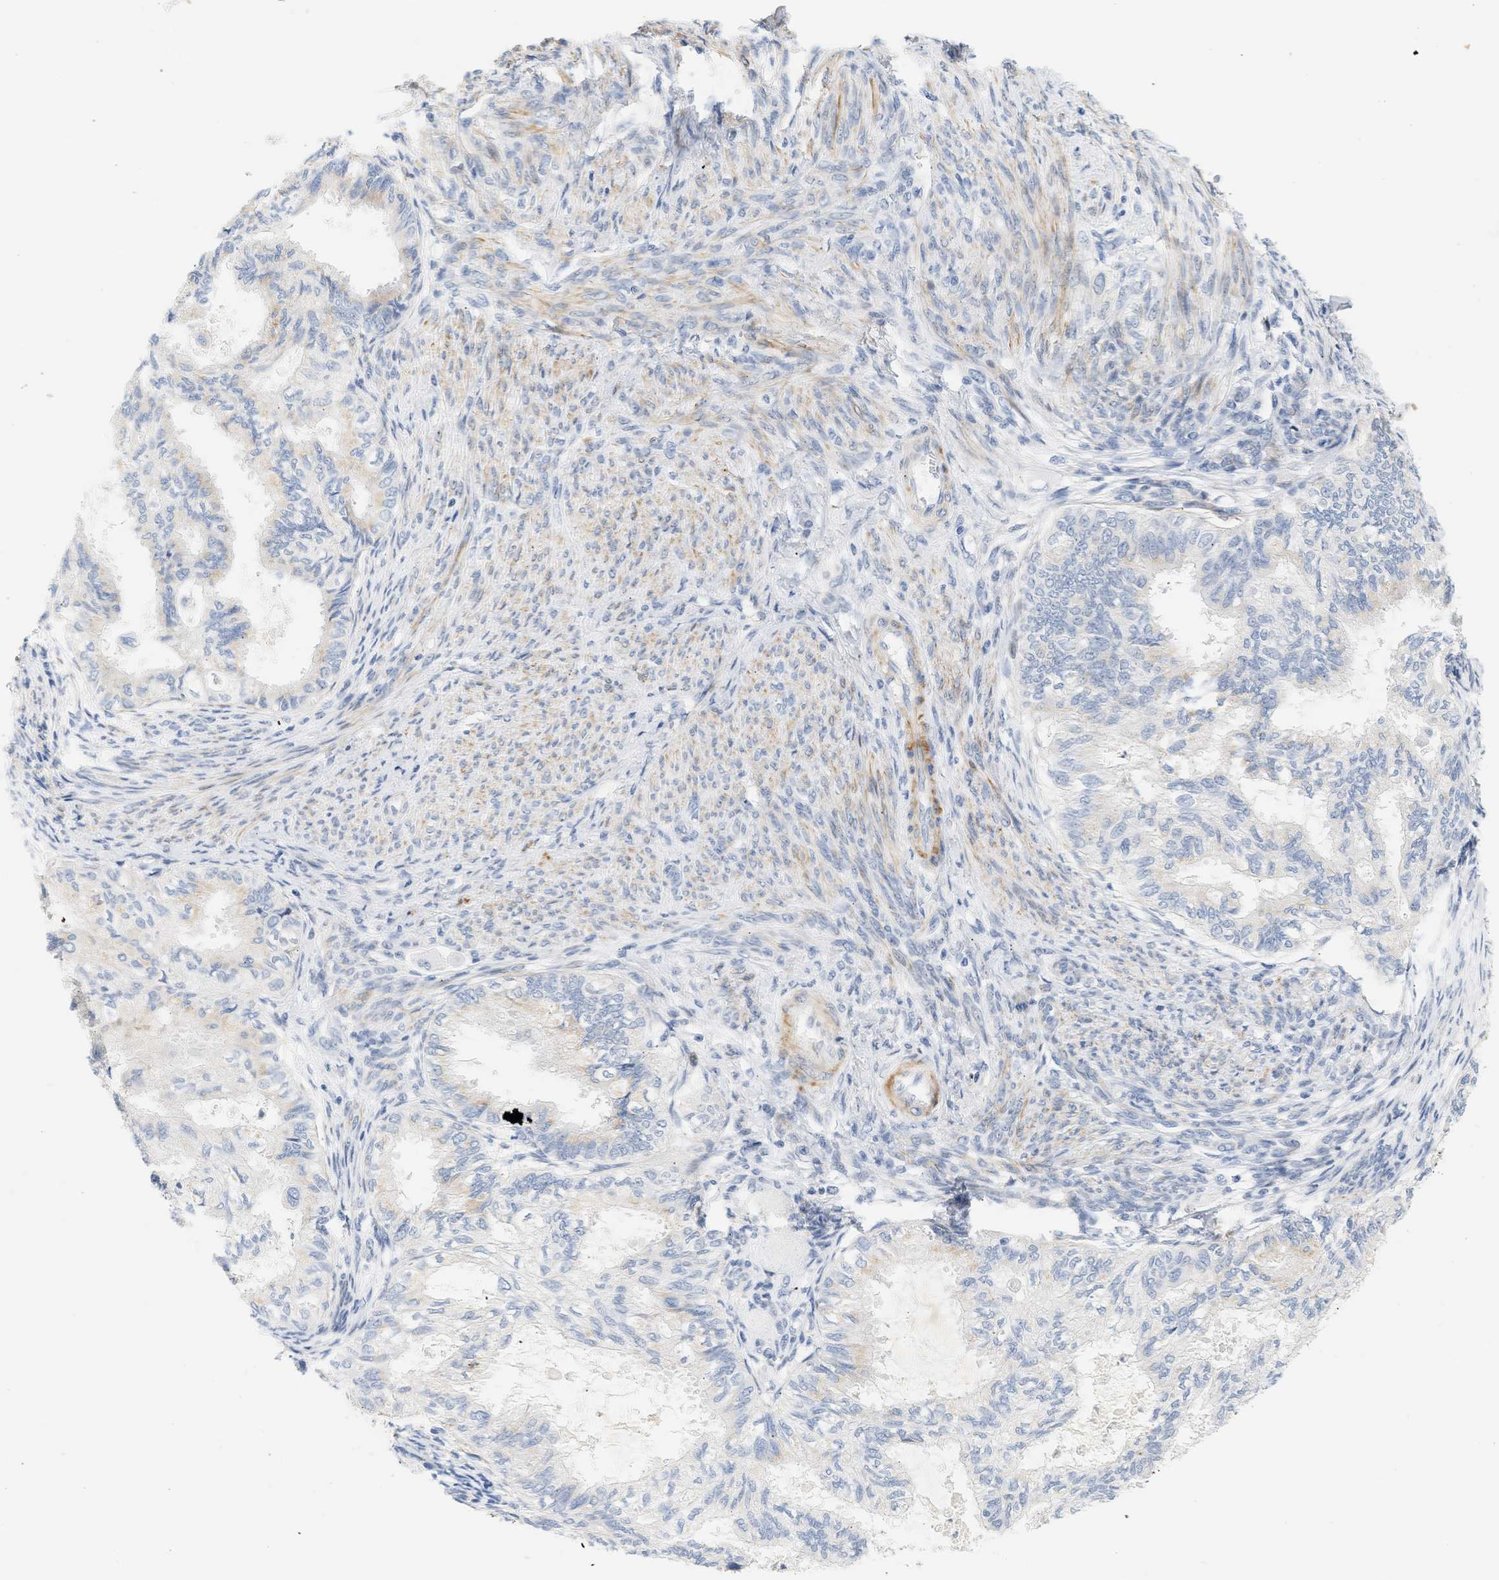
{"staining": {"intensity": "negative", "quantity": "none", "location": "none"}, "tissue": "cervical cancer", "cell_type": "Tumor cells", "image_type": "cancer", "snomed": [{"axis": "morphology", "description": "Normal tissue, NOS"}, {"axis": "morphology", "description": "Adenocarcinoma, NOS"}, {"axis": "topography", "description": "Cervix"}, {"axis": "topography", "description": "Endometrium"}], "caption": "The photomicrograph exhibits no staining of tumor cells in adenocarcinoma (cervical).", "gene": "SLC30A7", "patient": {"sex": "female", "age": 86}}